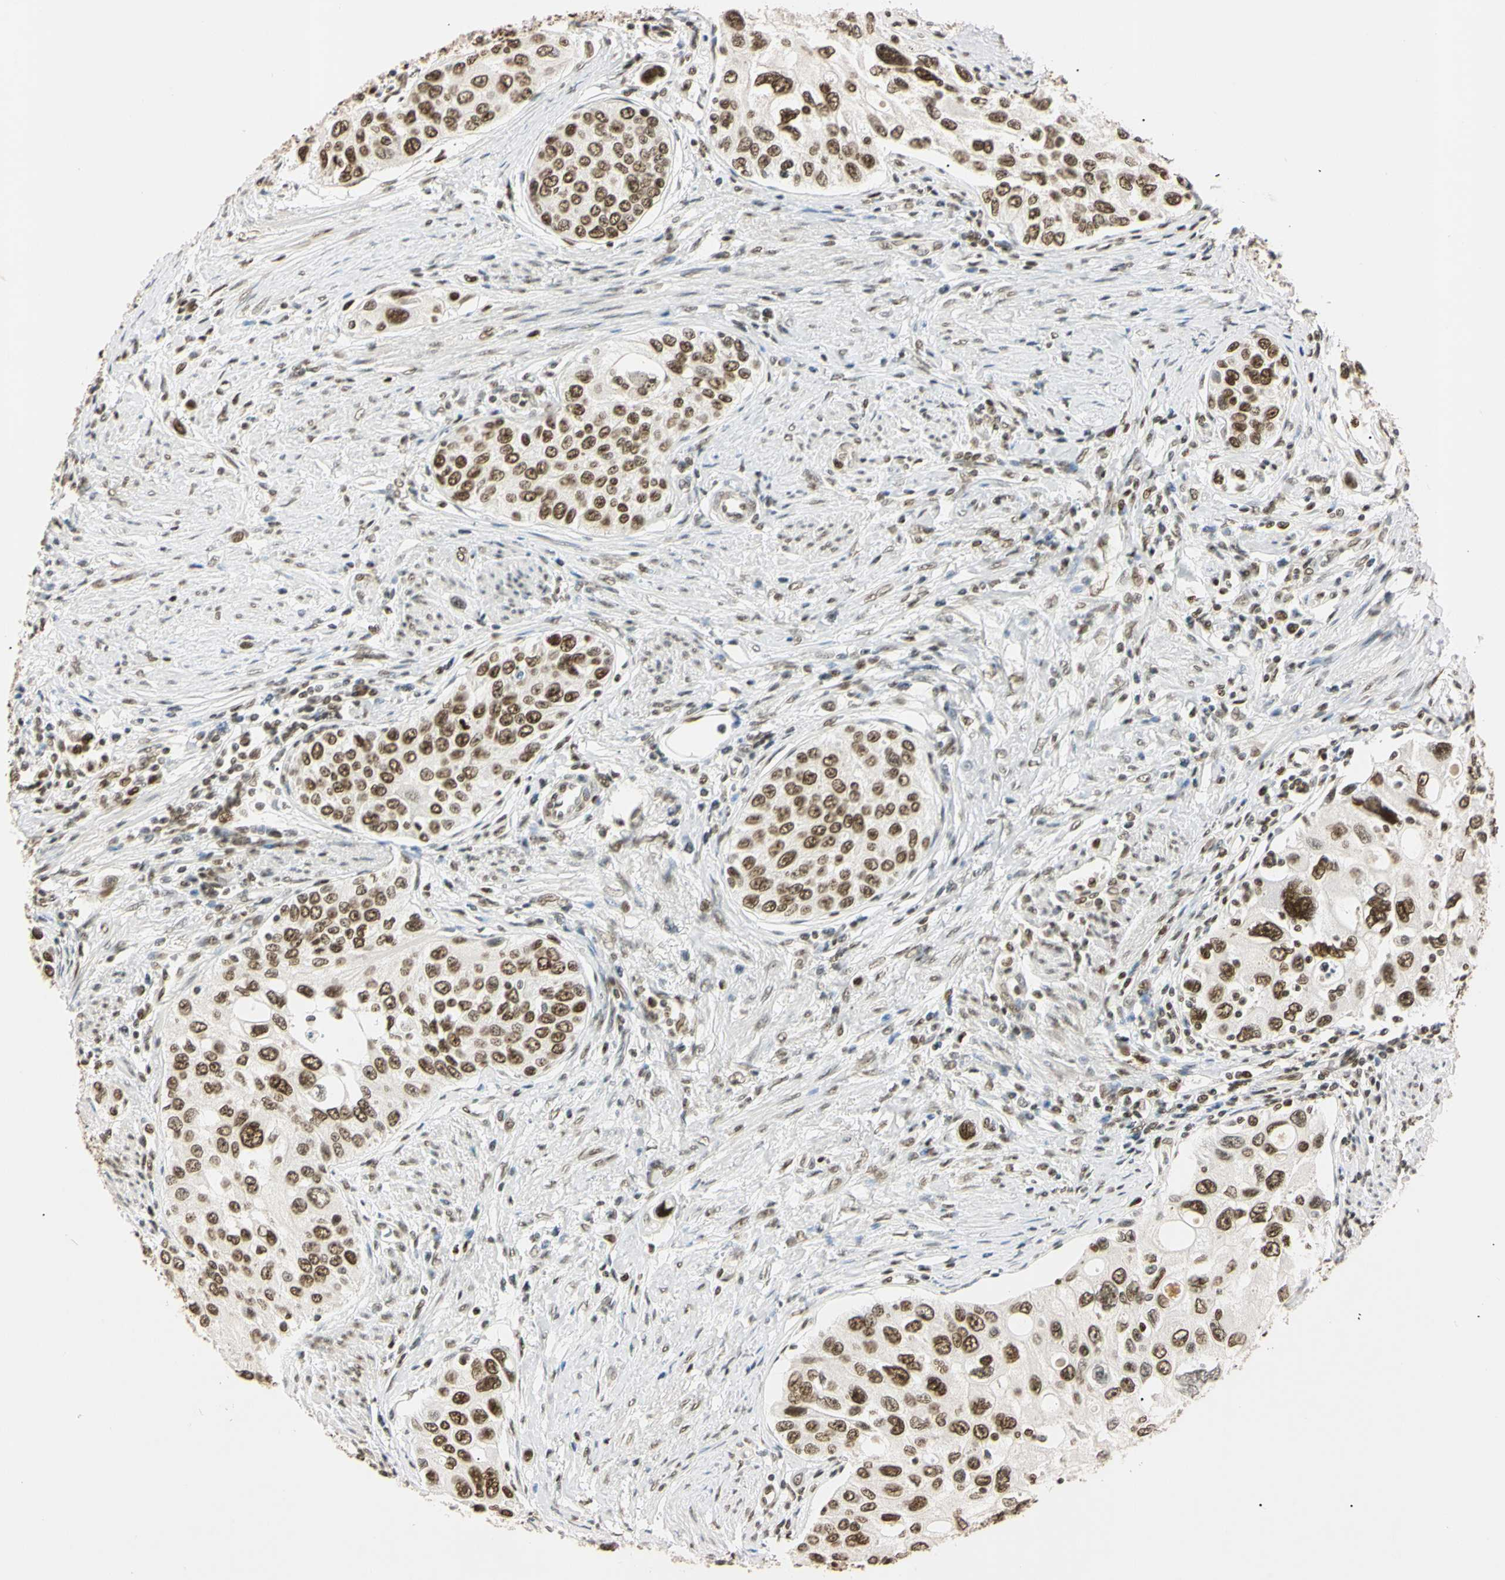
{"staining": {"intensity": "strong", "quantity": ">75%", "location": "nuclear"}, "tissue": "urothelial cancer", "cell_type": "Tumor cells", "image_type": "cancer", "snomed": [{"axis": "morphology", "description": "Urothelial carcinoma, High grade"}, {"axis": "topography", "description": "Urinary bladder"}], "caption": "A brown stain highlights strong nuclear staining of a protein in human urothelial cancer tumor cells.", "gene": "SMARCA5", "patient": {"sex": "female", "age": 56}}